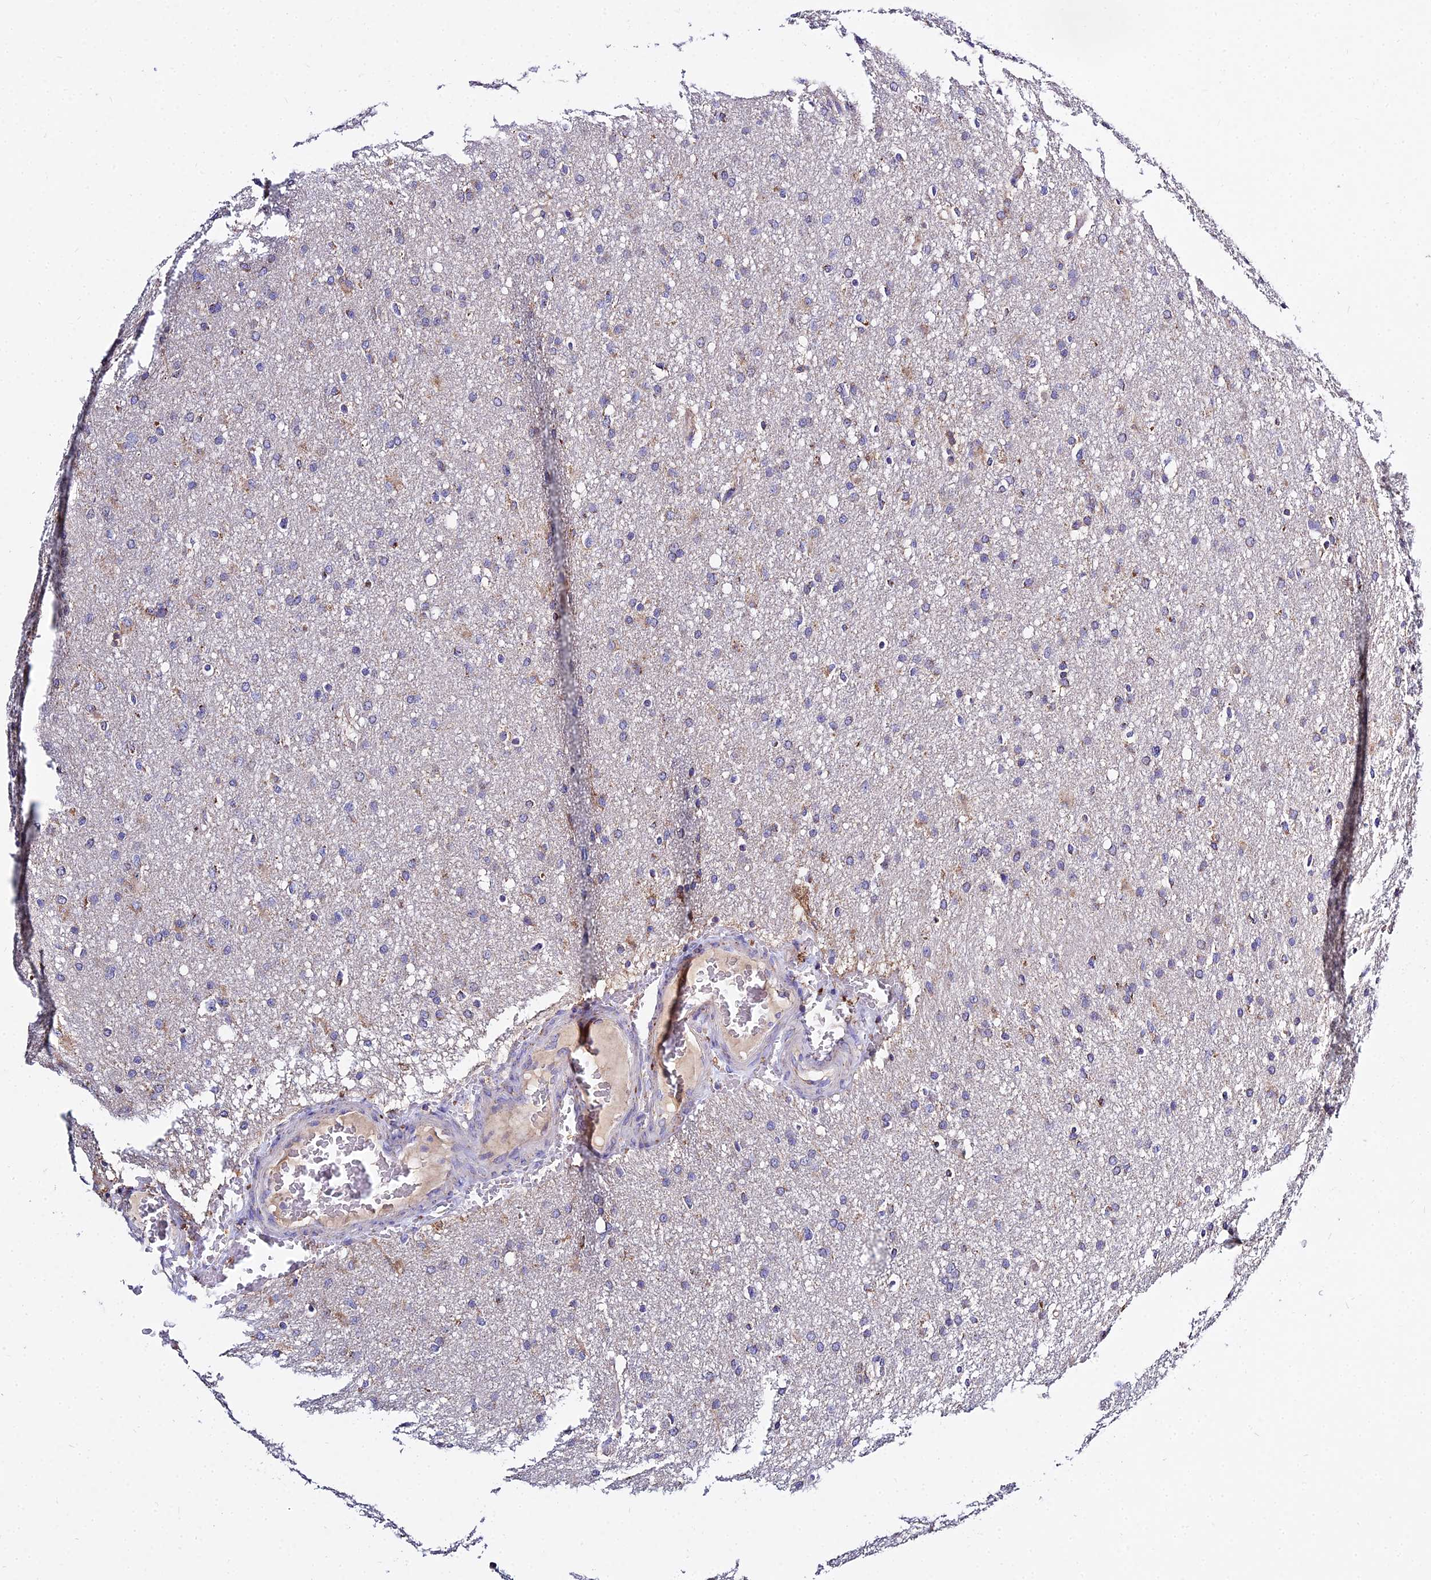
{"staining": {"intensity": "weak", "quantity": "<25%", "location": "cytoplasmic/membranous"}, "tissue": "glioma", "cell_type": "Tumor cells", "image_type": "cancer", "snomed": [{"axis": "morphology", "description": "Glioma, malignant, High grade"}, {"axis": "topography", "description": "Cerebral cortex"}], "caption": "This photomicrograph is of high-grade glioma (malignant) stained with immunohistochemistry (IHC) to label a protein in brown with the nuclei are counter-stained blue. There is no staining in tumor cells.", "gene": "TYW5", "patient": {"sex": "female", "age": 36}}